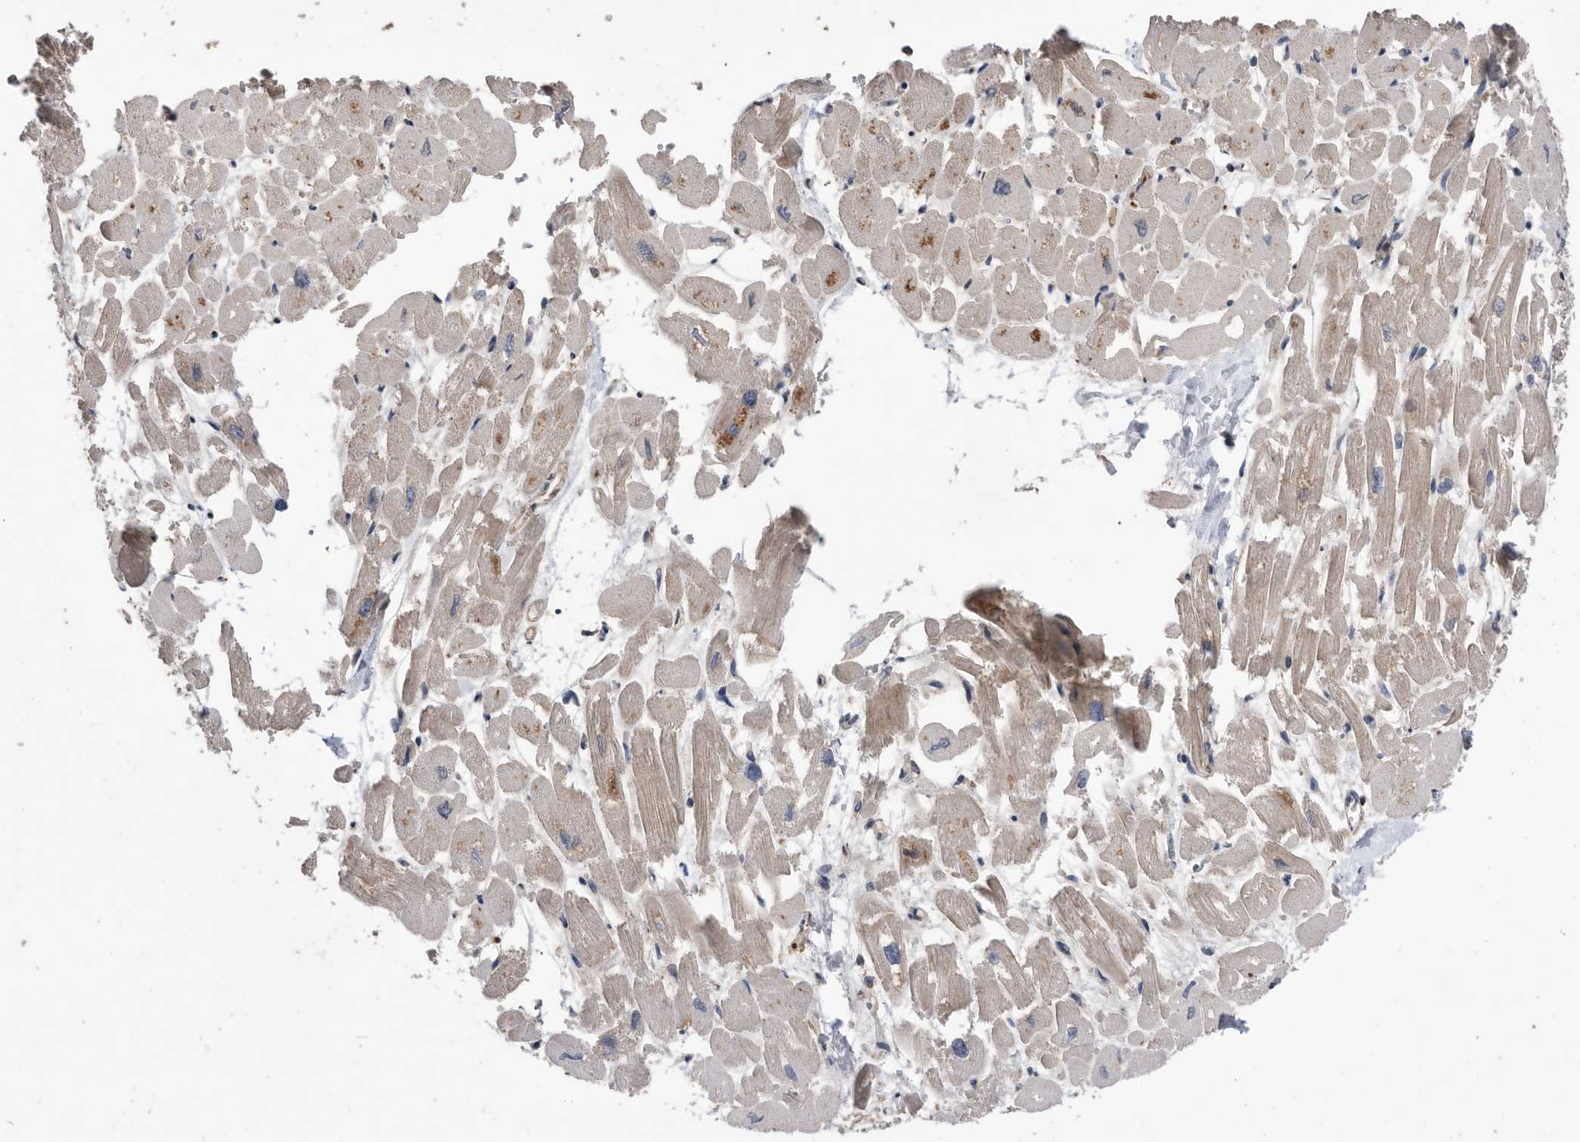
{"staining": {"intensity": "moderate", "quantity": "<25%", "location": "cytoplasmic/membranous"}, "tissue": "heart muscle", "cell_type": "Cardiomyocytes", "image_type": "normal", "snomed": [{"axis": "morphology", "description": "Normal tissue, NOS"}, {"axis": "topography", "description": "Heart"}], "caption": "Immunohistochemistry (IHC) micrograph of benign heart muscle: human heart muscle stained using IHC displays low levels of moderate protein expression localized specifically in the cytoplasmic/membranous of cardiomyocytes, appearing as a cytoplasmic/membranous brown color.", "gene": "SERINC2", "patient": {"sex": "male", "age": 54}}